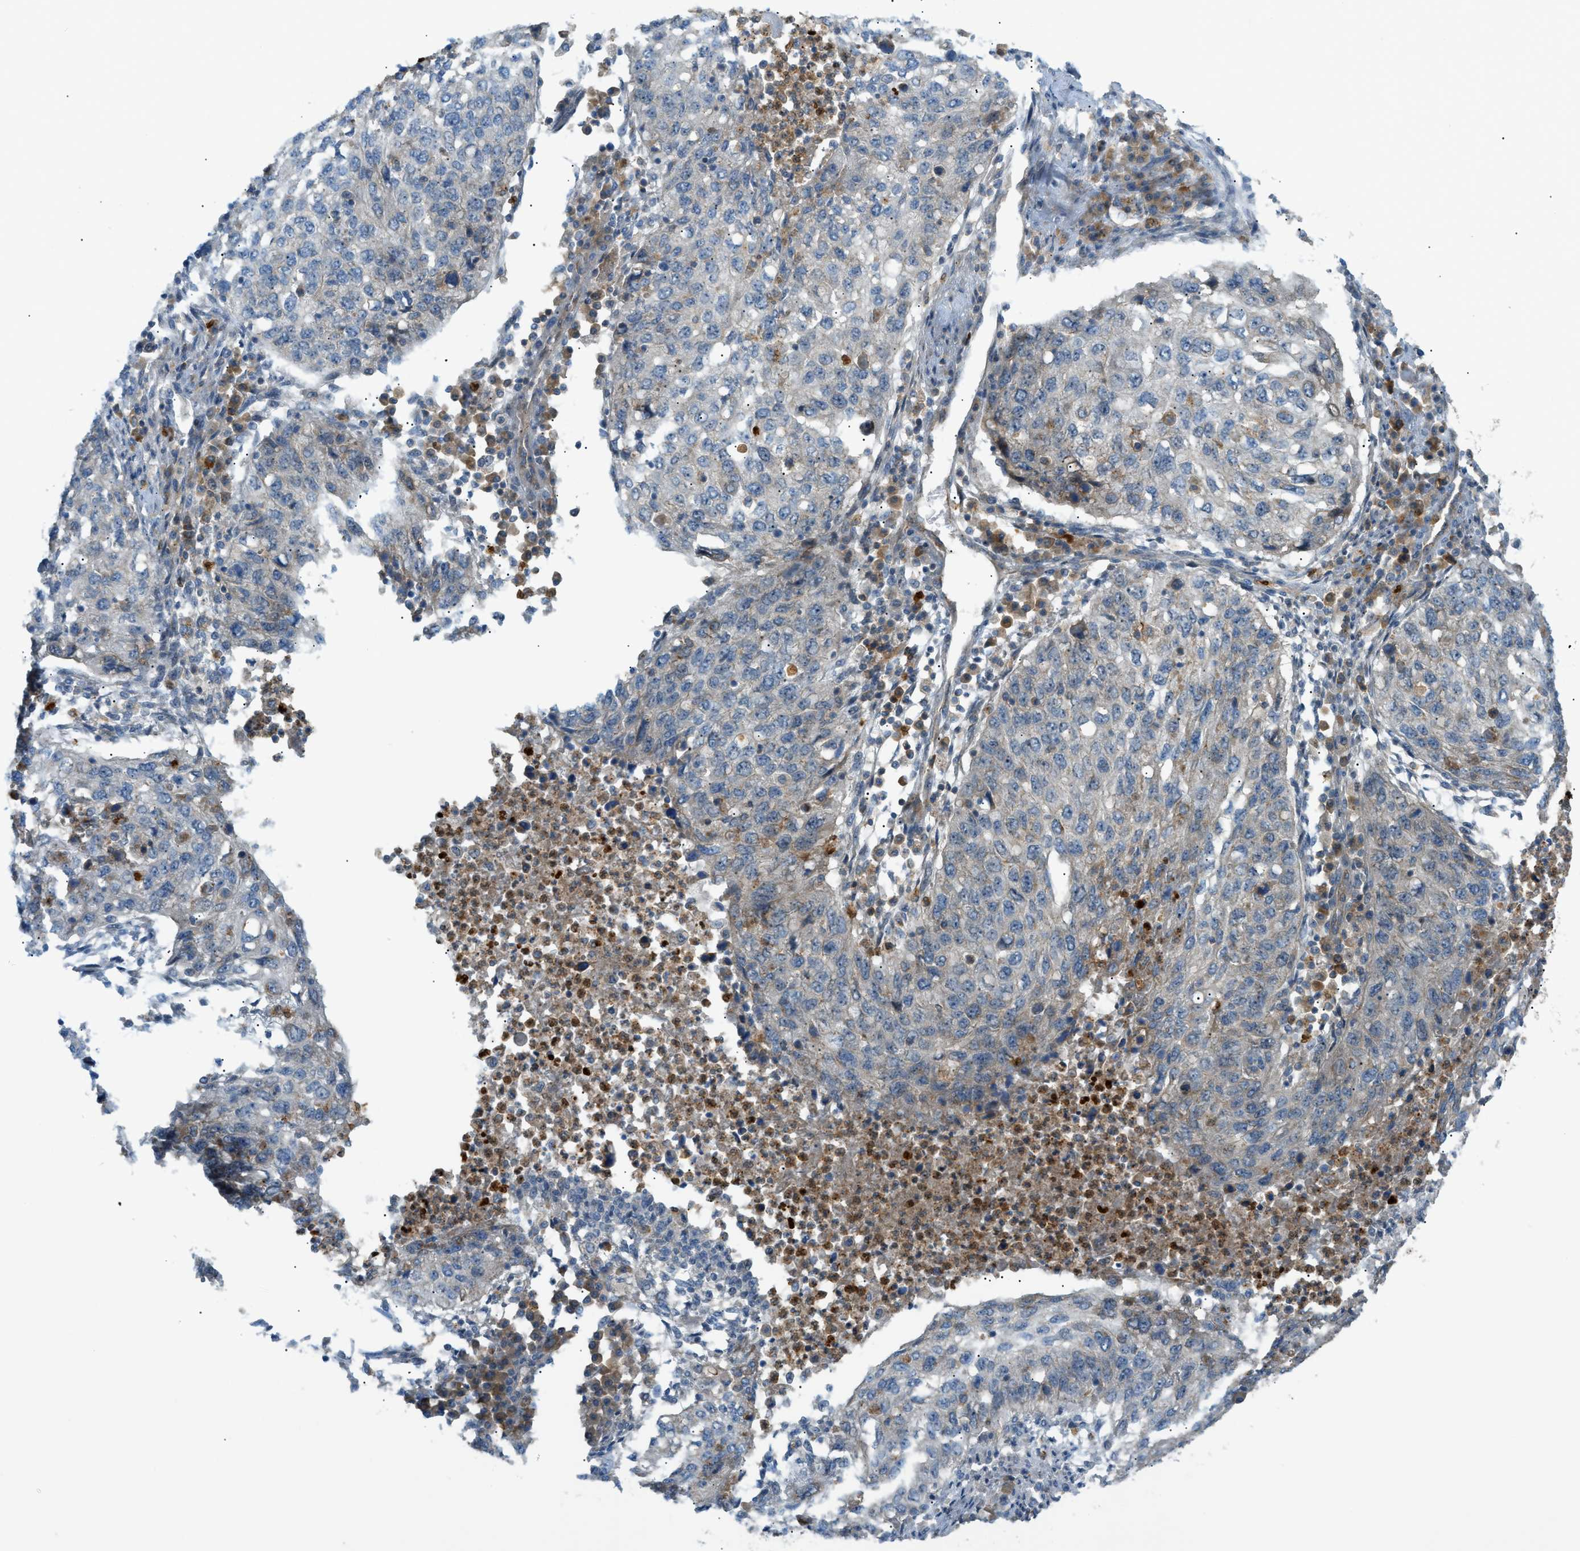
{"staining": {"intensity": "weak", "quantity": "<25%", "location": "cytoplasmic/membranous"}, "tissue": "lung cancer", "cell_type": "Tumor cells", "image_type": "cancer", "snomed": [{"axis": "morphology", "description": "Squamous cell carcinoma, NOS"}, {"axis": "topography", "description": "Lung"}], "caption": "Tumor cells are negative for protein expression in human lung squamous cell carcinoma.", "gene": "GRK6", "patient": {"sex": "female", "age": 63}}